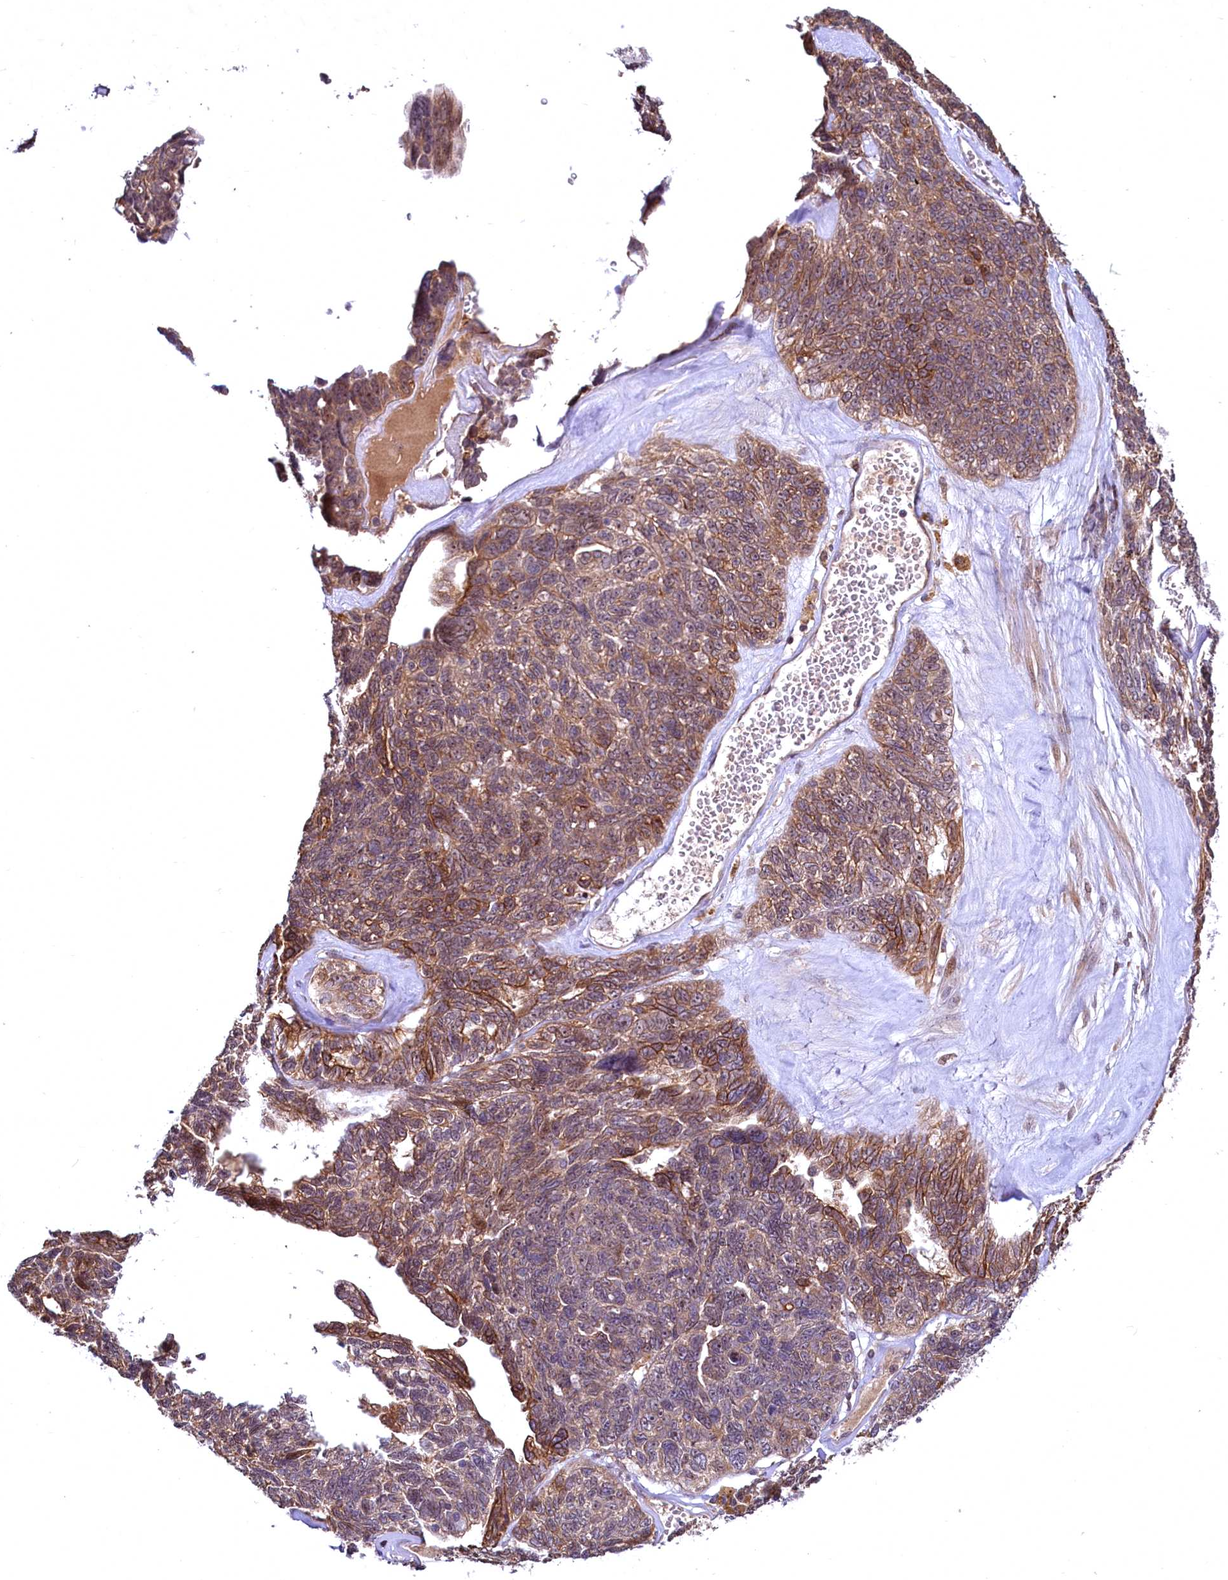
{"staining": {"intensity": "moderate", "quantity": ">75%", "location": "cytoplasmic/membranous"}, "tissue": "ovarian cancer", "cell_type": "Tumor cells", "image_type": "cancer", "snomed": [{"axis": "morphology", "description": "Cystadenocarcinoma, serous, NOS"}, {"axis": "topography", "description": "Ovary"}], "caption": "Immunohistochemical staining of human ovarian serous cystadenocarcinoma demonstrates medium levels of moderate cytoplasmic/membranous staining in about >75% of tumor cells.", "gene": "N4BP2L1", "patient": {"sex": "female", "age": 79}}